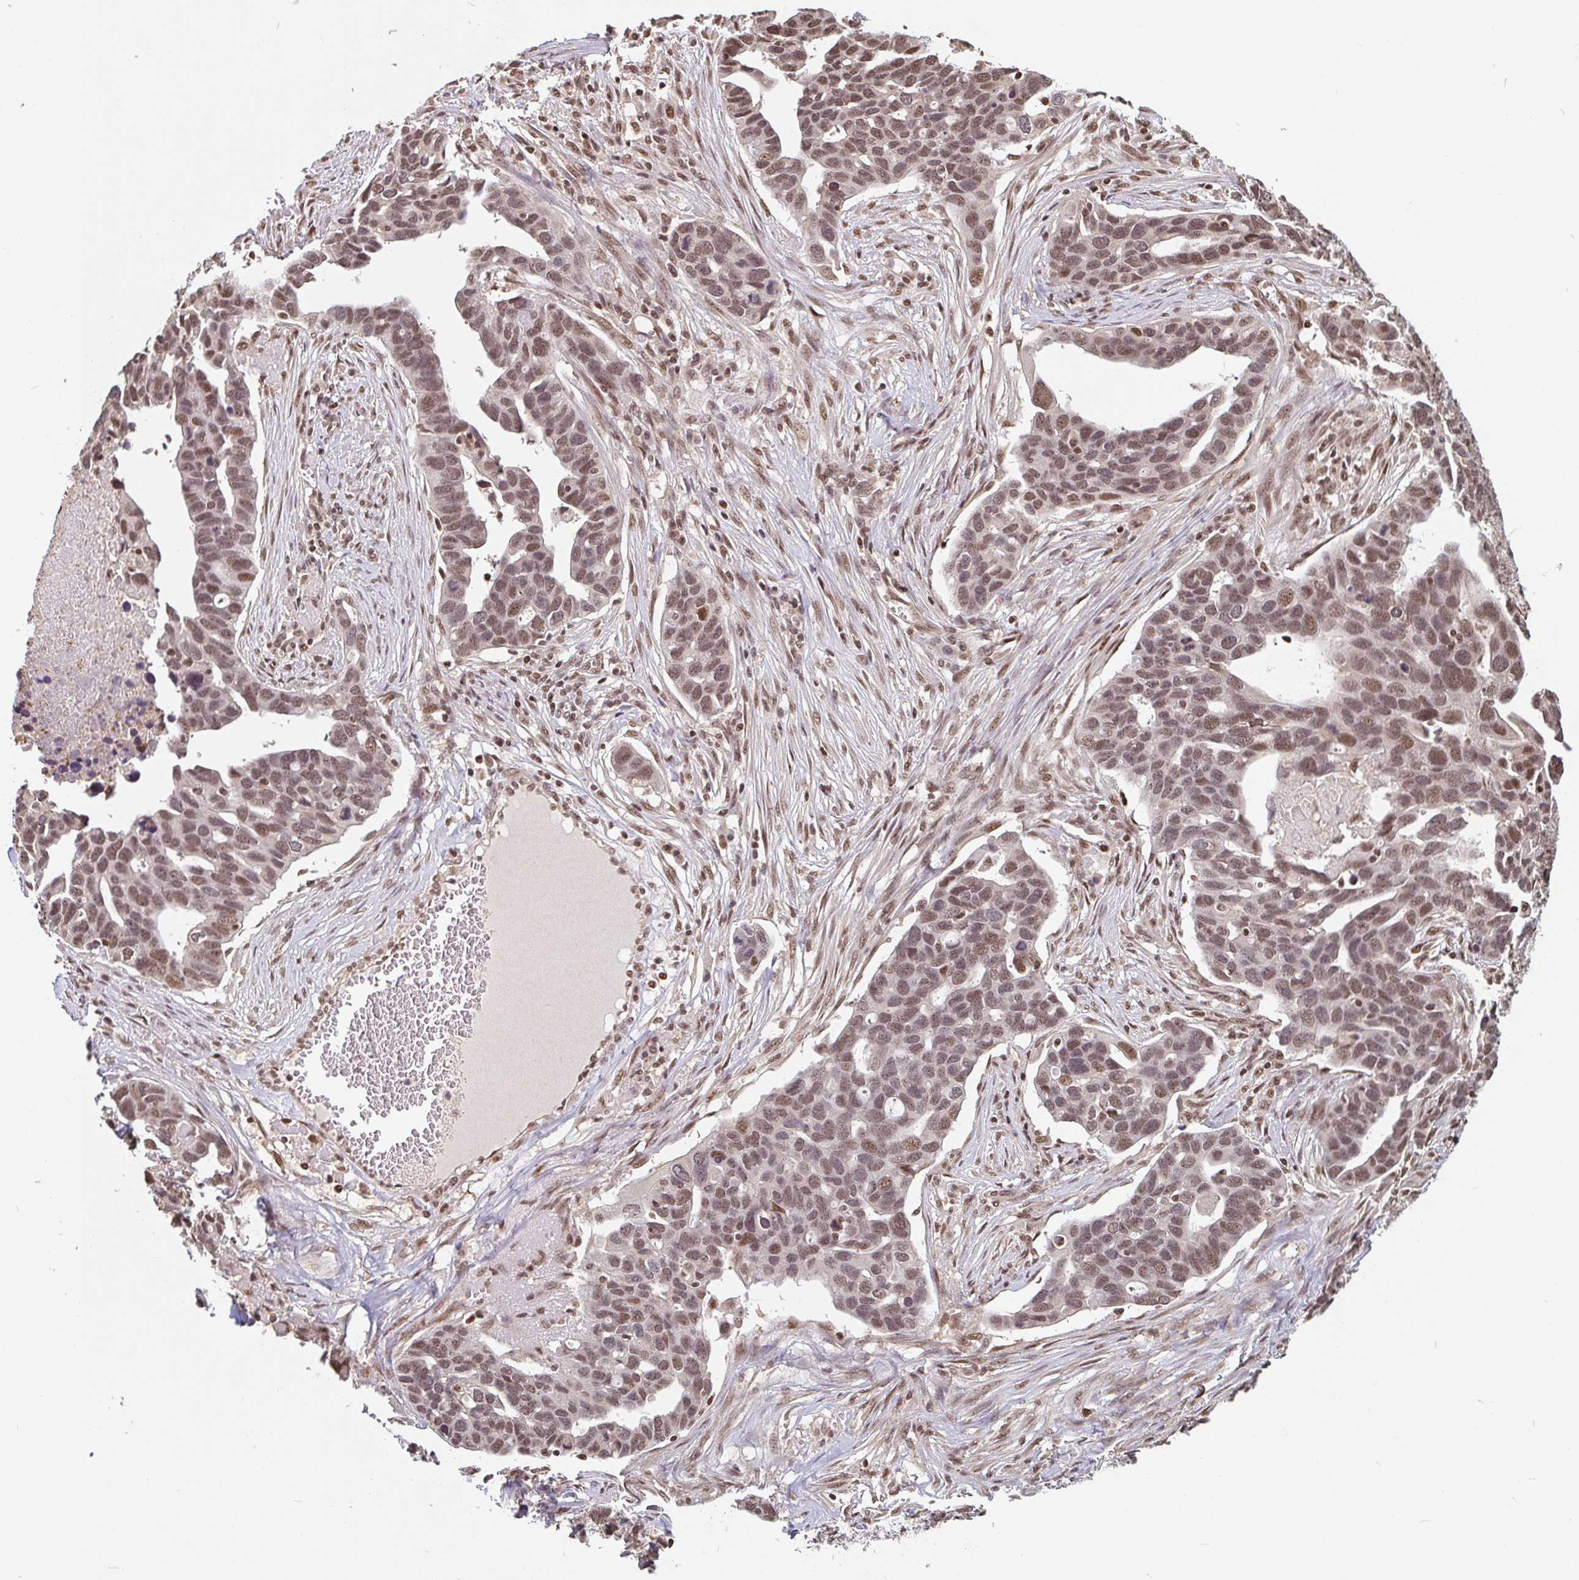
{"staining": {"intensity": "moderate", "quantity": ">75%", "location": "nuclear"}, "tissue": "ovarian cancer", "cell_type": "Tumor cells", "image_type": "cancer", "snomed": [{"axis": "morphology", "description": "Cystadenocarcinoma, serous, NOS"}, {"axis": "topography", "description": "Ovary"}], "caption": "Immunohistochemistry histopathology image of ovarian cancer (serous cystadenocarcinoma) stained for a protein (brown), which exhibits medium levels of moderate nuclear expression in about >75% of tumor cells.", "gene": "DR1", "patient": {"sex": "female", "age": 54}}